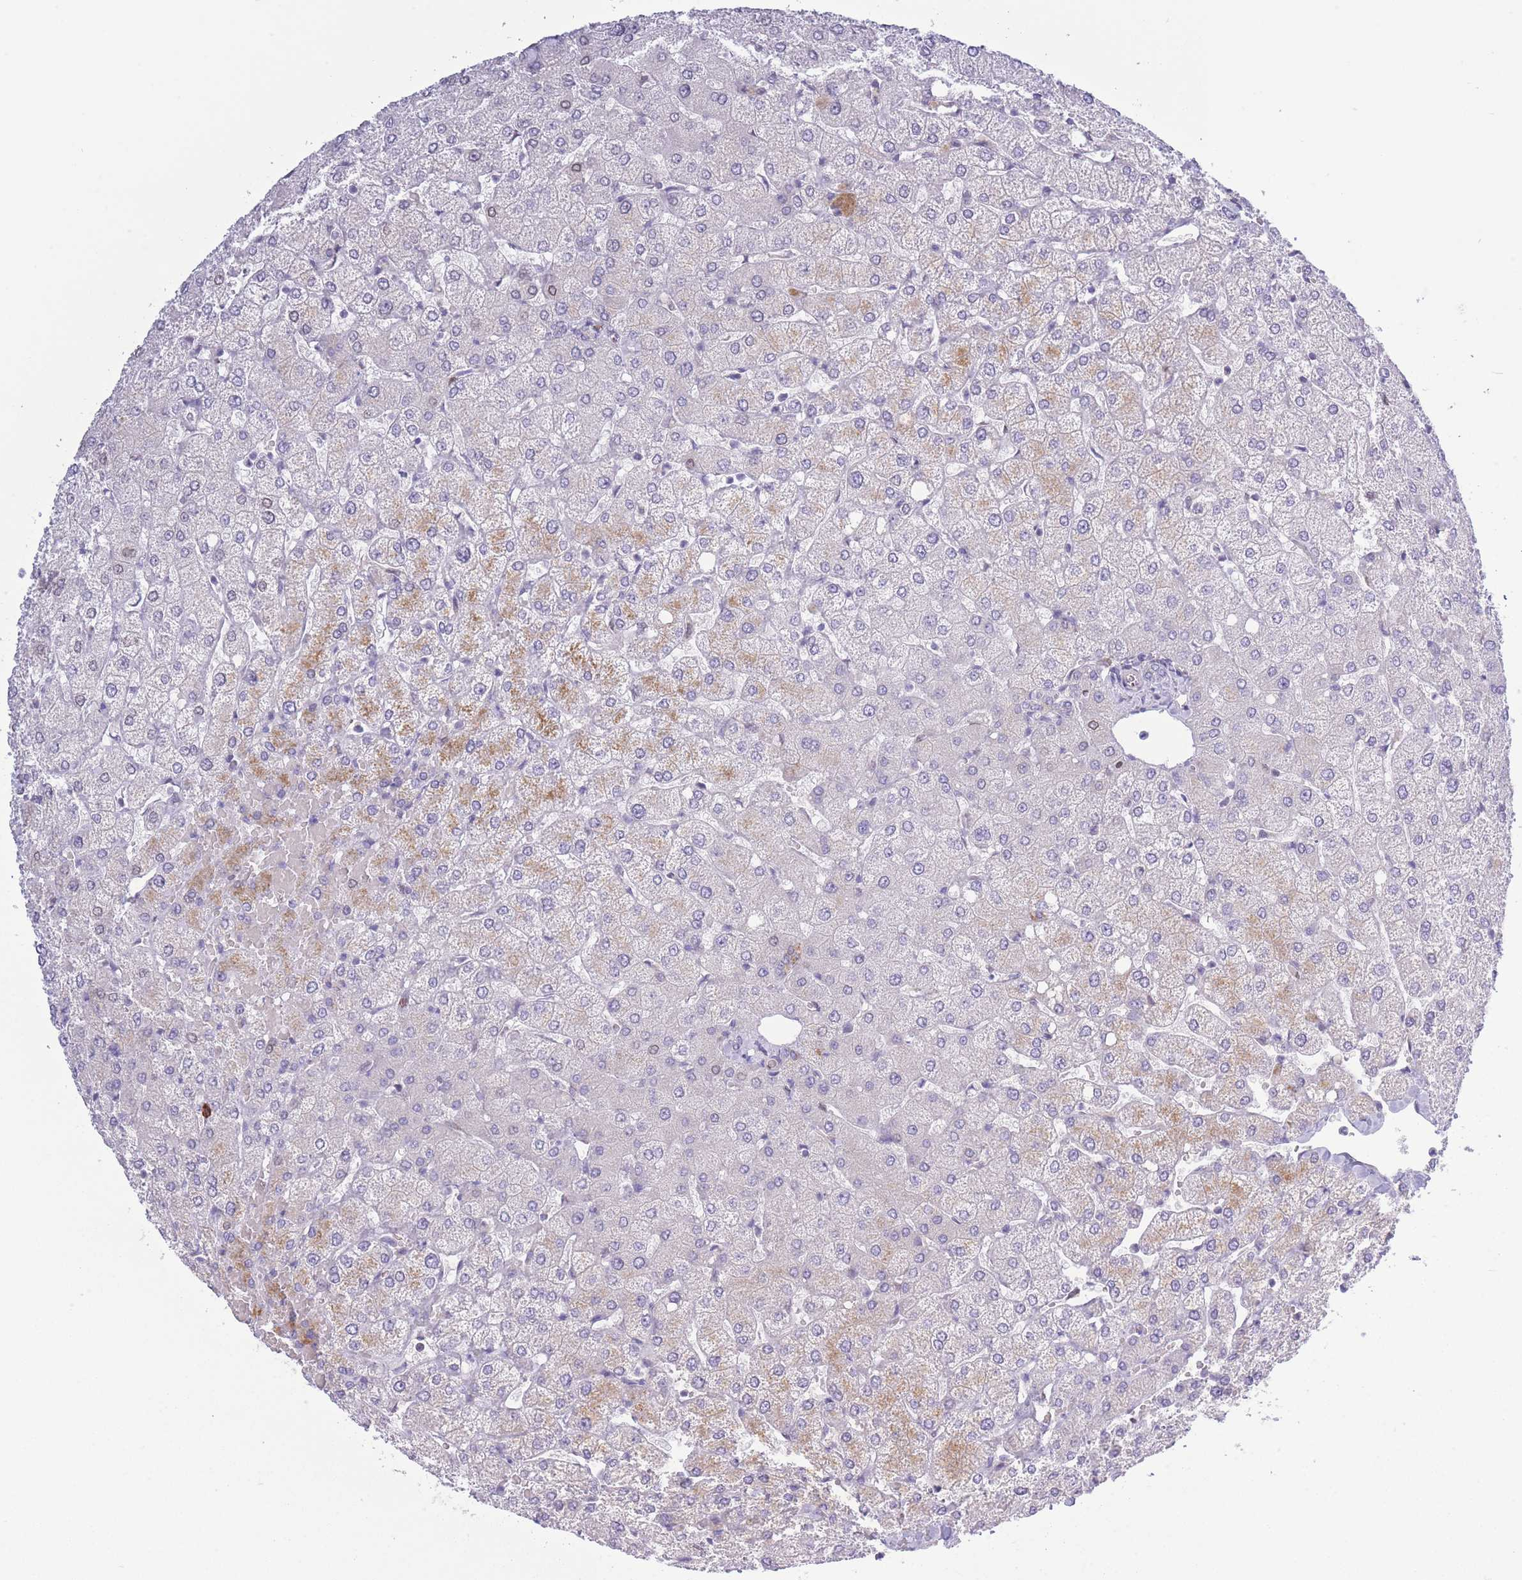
{"staining": {"intensity": "negative", "quantity": "none", "location": "none"}, "tissue": "liver", "cell_type": "Cholangiocytes", "image_type": "normal", "snomed": [{"axis": "morphology", "description": "Normal tissue, NOS"}, {"axis": "topography", "description": "Liver"}], "caption": "Human liver stained for a protein using IHC exhibits no staining in cholangiocytes.", "gene": "PDHA1", "patient": {"sex": "female", "age": 54}}